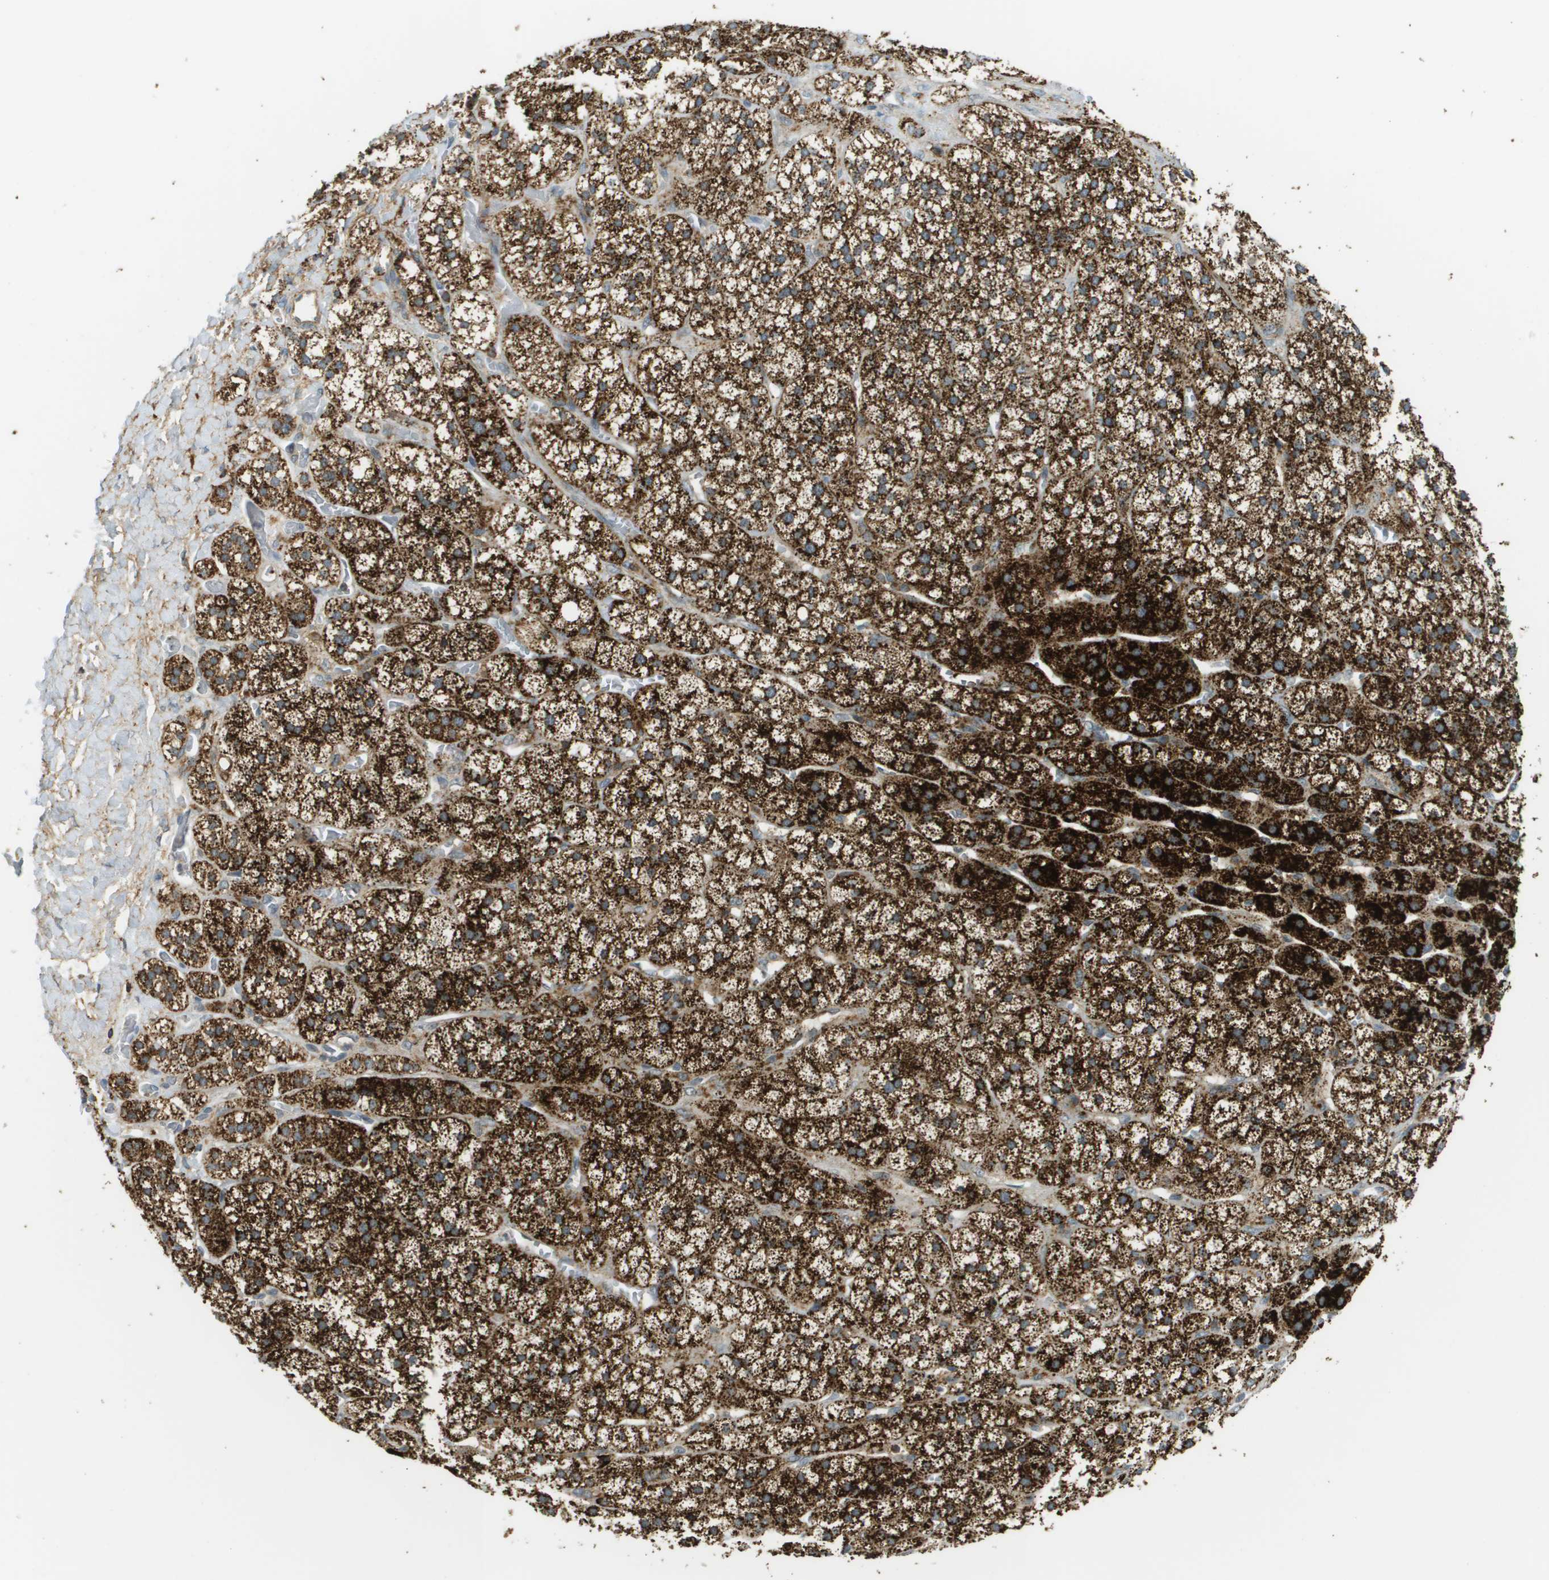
{"staining": {"intensity": "strong", "quantity": ">75%", "location": "cytoplasmic/membranous"}, "tissue": "adrenal gland", "cell_type": "Glandular cells", "image_type": "normal", "snomed": [{"axis": "morphology", "description": "Normal tissue, NOS"}, {"axis": "topography", "description": "Adrenal gland"}], "caption": "Protein staining by immunohistochemistry reveals strong cytoplasmic/membranous expression in about >75% of glandular cells in unremarkable adrenal gland.", "gene": "PLBD2", "patient": {"sex": "male", "age": 56}}